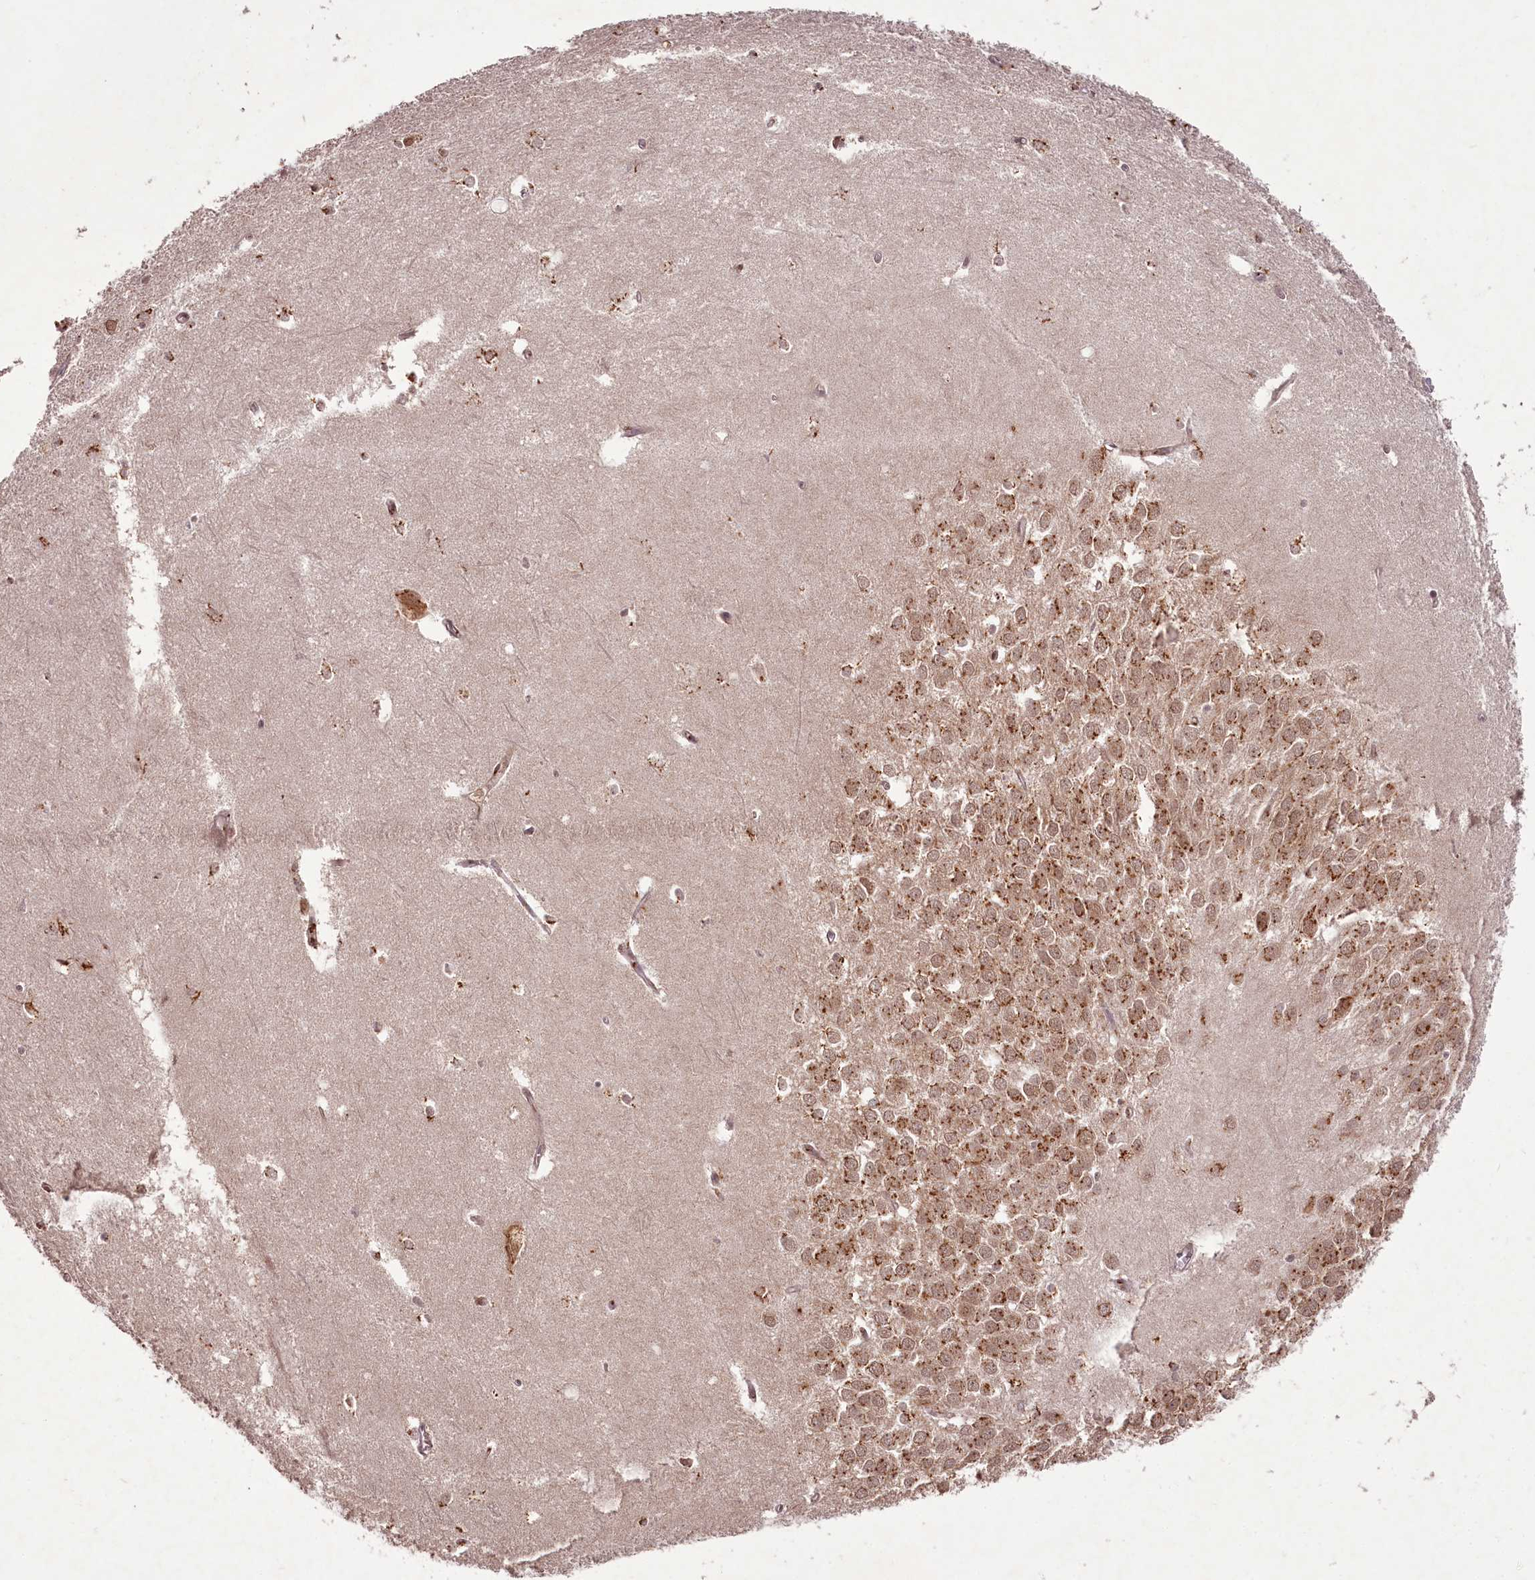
{"staining": {"intensity": "moderate", "quantity": ">75%", "location": "cytoplasmic/membranous,nuclear"}, "tissue": "hippocampus", "cell_type": "Glial cells", "image_type": "normal", "snomed": [{"axis": "morphology", "description": "Normal tissue, NOS"}, {"axis": "topography", "description": "Hippocampus"}], "caption": "A high-resolution micrograph shows immunohistochemistry (IHC) staining of benign hippocampus, which exhibits moderate cytoplasmic/membranous,nuclear staining in approximately >75% of glial cells. (DAB IHC, brown staining for protein, blue staining for nuclei).", "gene": "CEP83", "patient": {"sex": "female", "age": 64}}